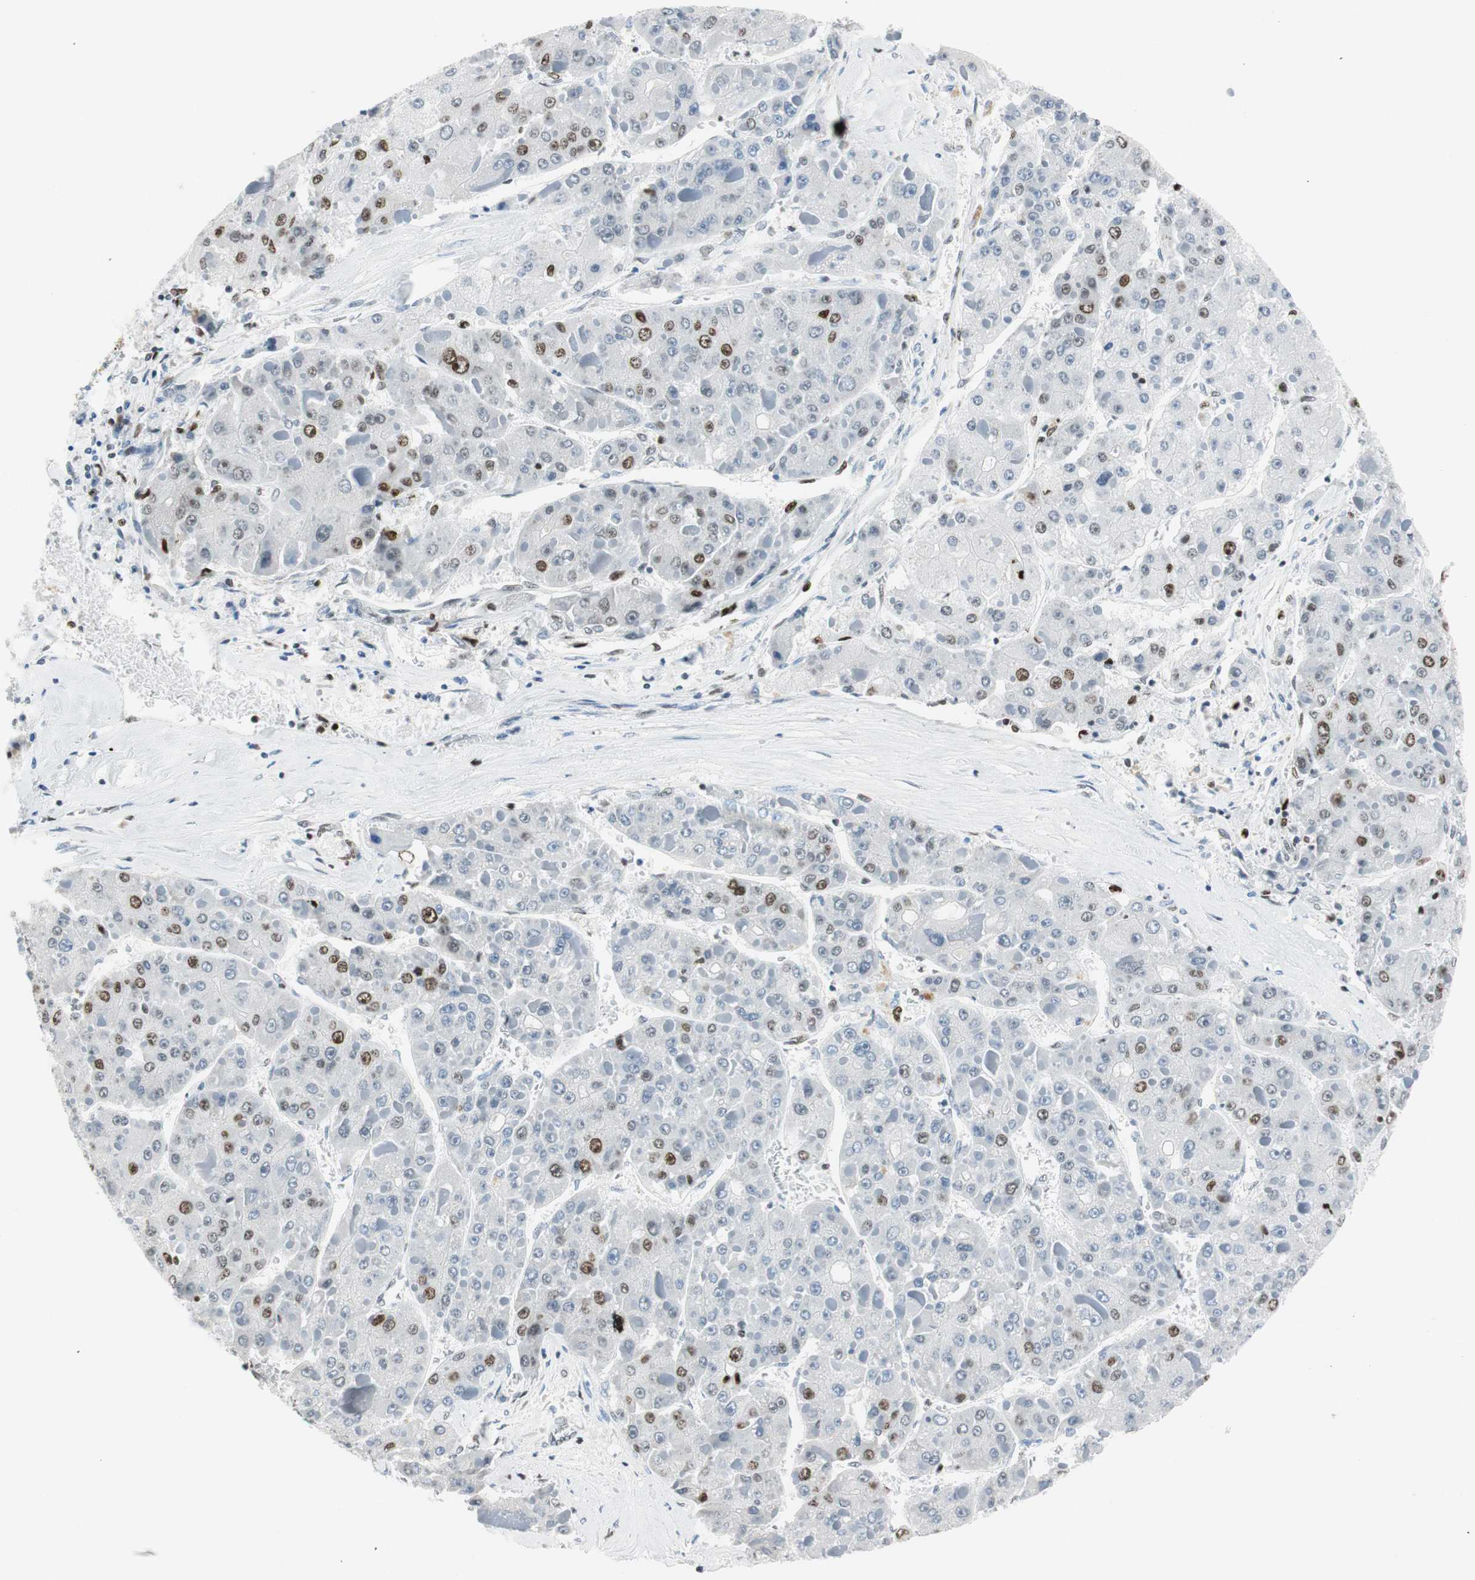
{"staining": {"intensity": "moderate", "quantity": "<25%", "location": "nuclear"}, "tissue": "liver cancer", "cell_type": "Tumor cells", "image_type": "cancer", "snomed": [{"axis": "morphology", "description": "Carcinoma, Hepatocellular, NOS"}, {"axis": "topography", "description": "Liver"}], "caption": "IHC micrograph of human liver cancer stained for a protein (brown), which shows low levels of moderate nuclear expression in approximately <25% of tumor cells.", "gene": "EZH2", "patient": {"sex": "female", "age": 73}}